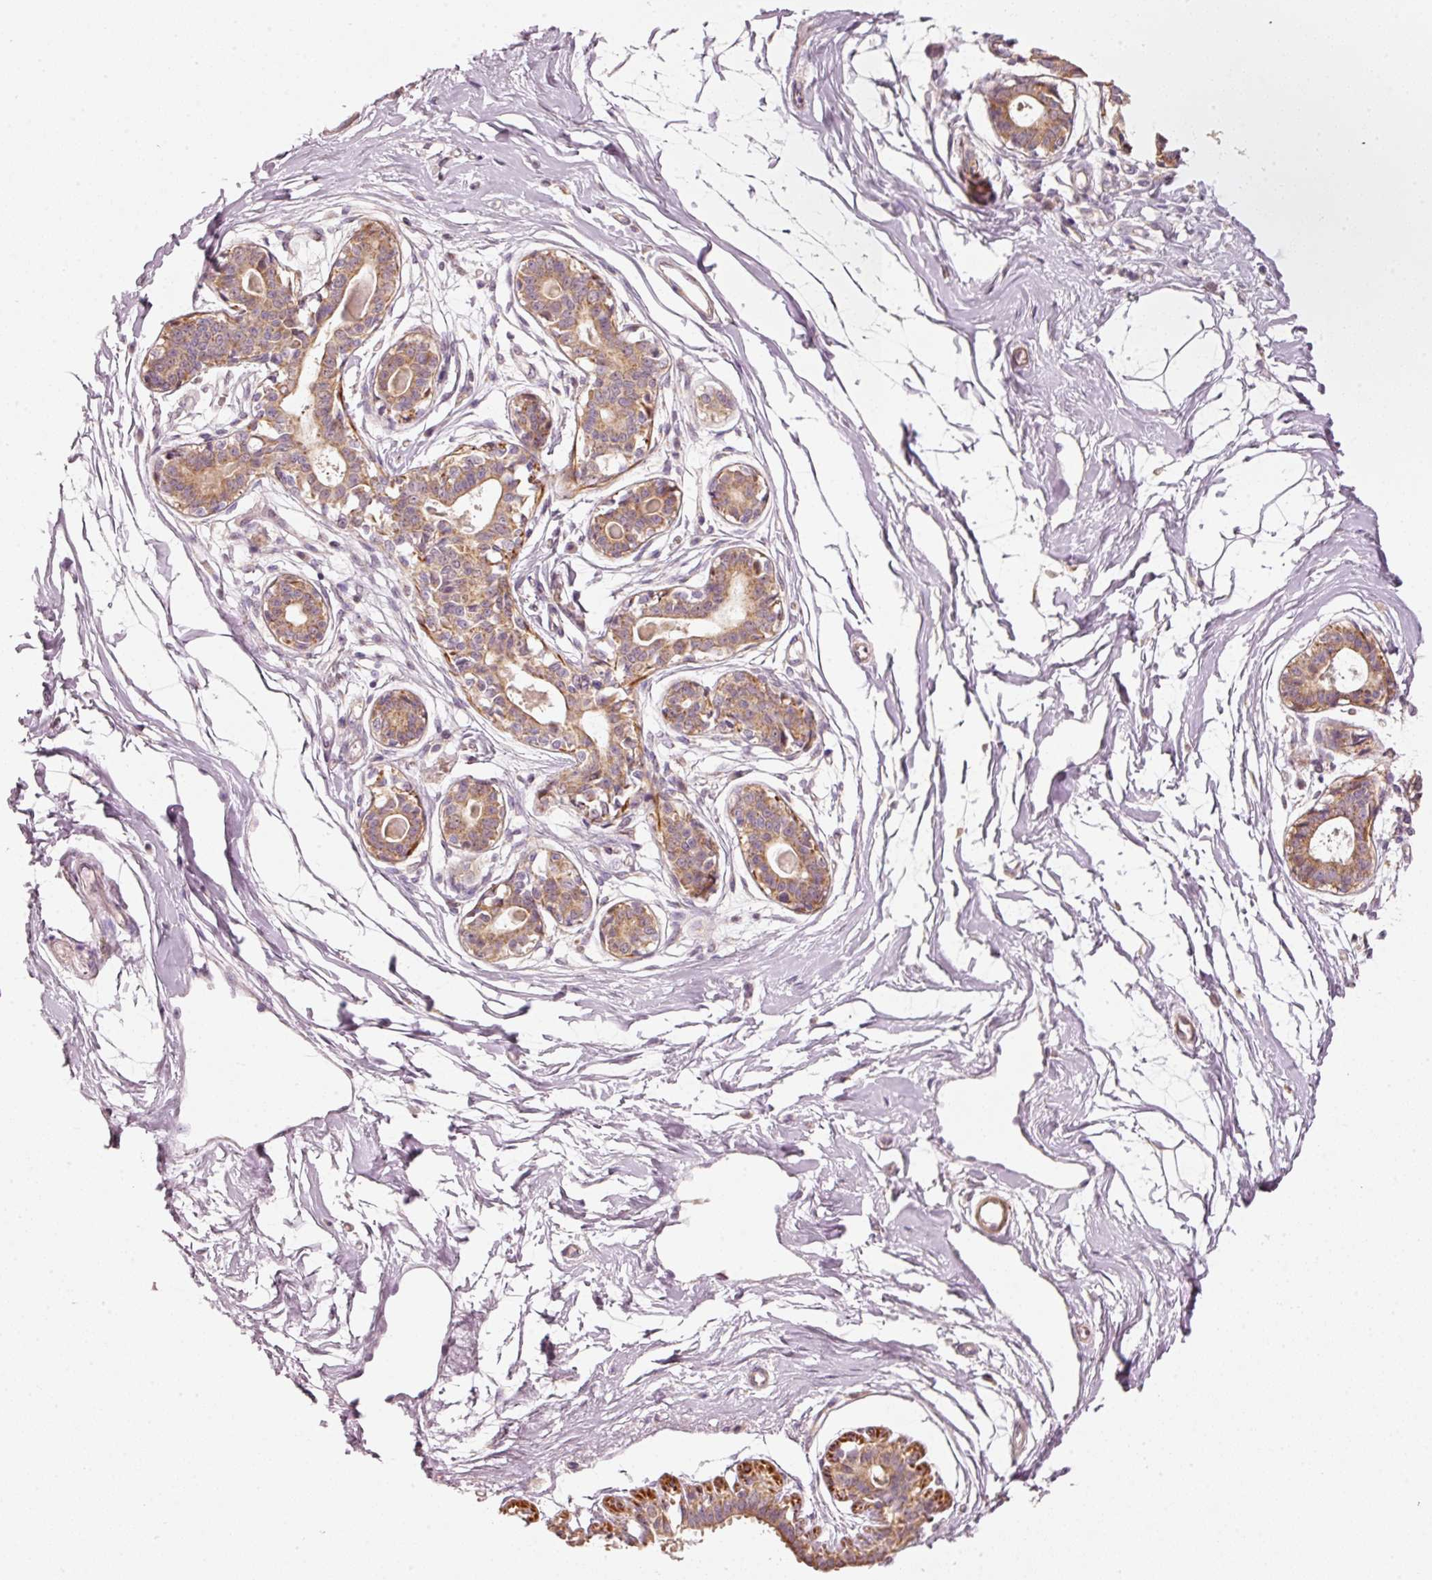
{"staining": {"intensity": "negative", "quantity": "none", "location": "none"}, "tissue": "breast", "cell_type": "Adipocytes", "image_type": "normal", "snomed": [{"axis": "morphology", "description": "Normal tissue, NOS"}, {"axis": "topography", "description": "Breast"}], "caption": "Immunohistochemistry (IHC) micrograph of benign human breast stained for a protein (brown), which demonstrates no positivity in adipocytes.", "gene": "ARHGAP22", "patient": {"sex": "female", "age": 45}}